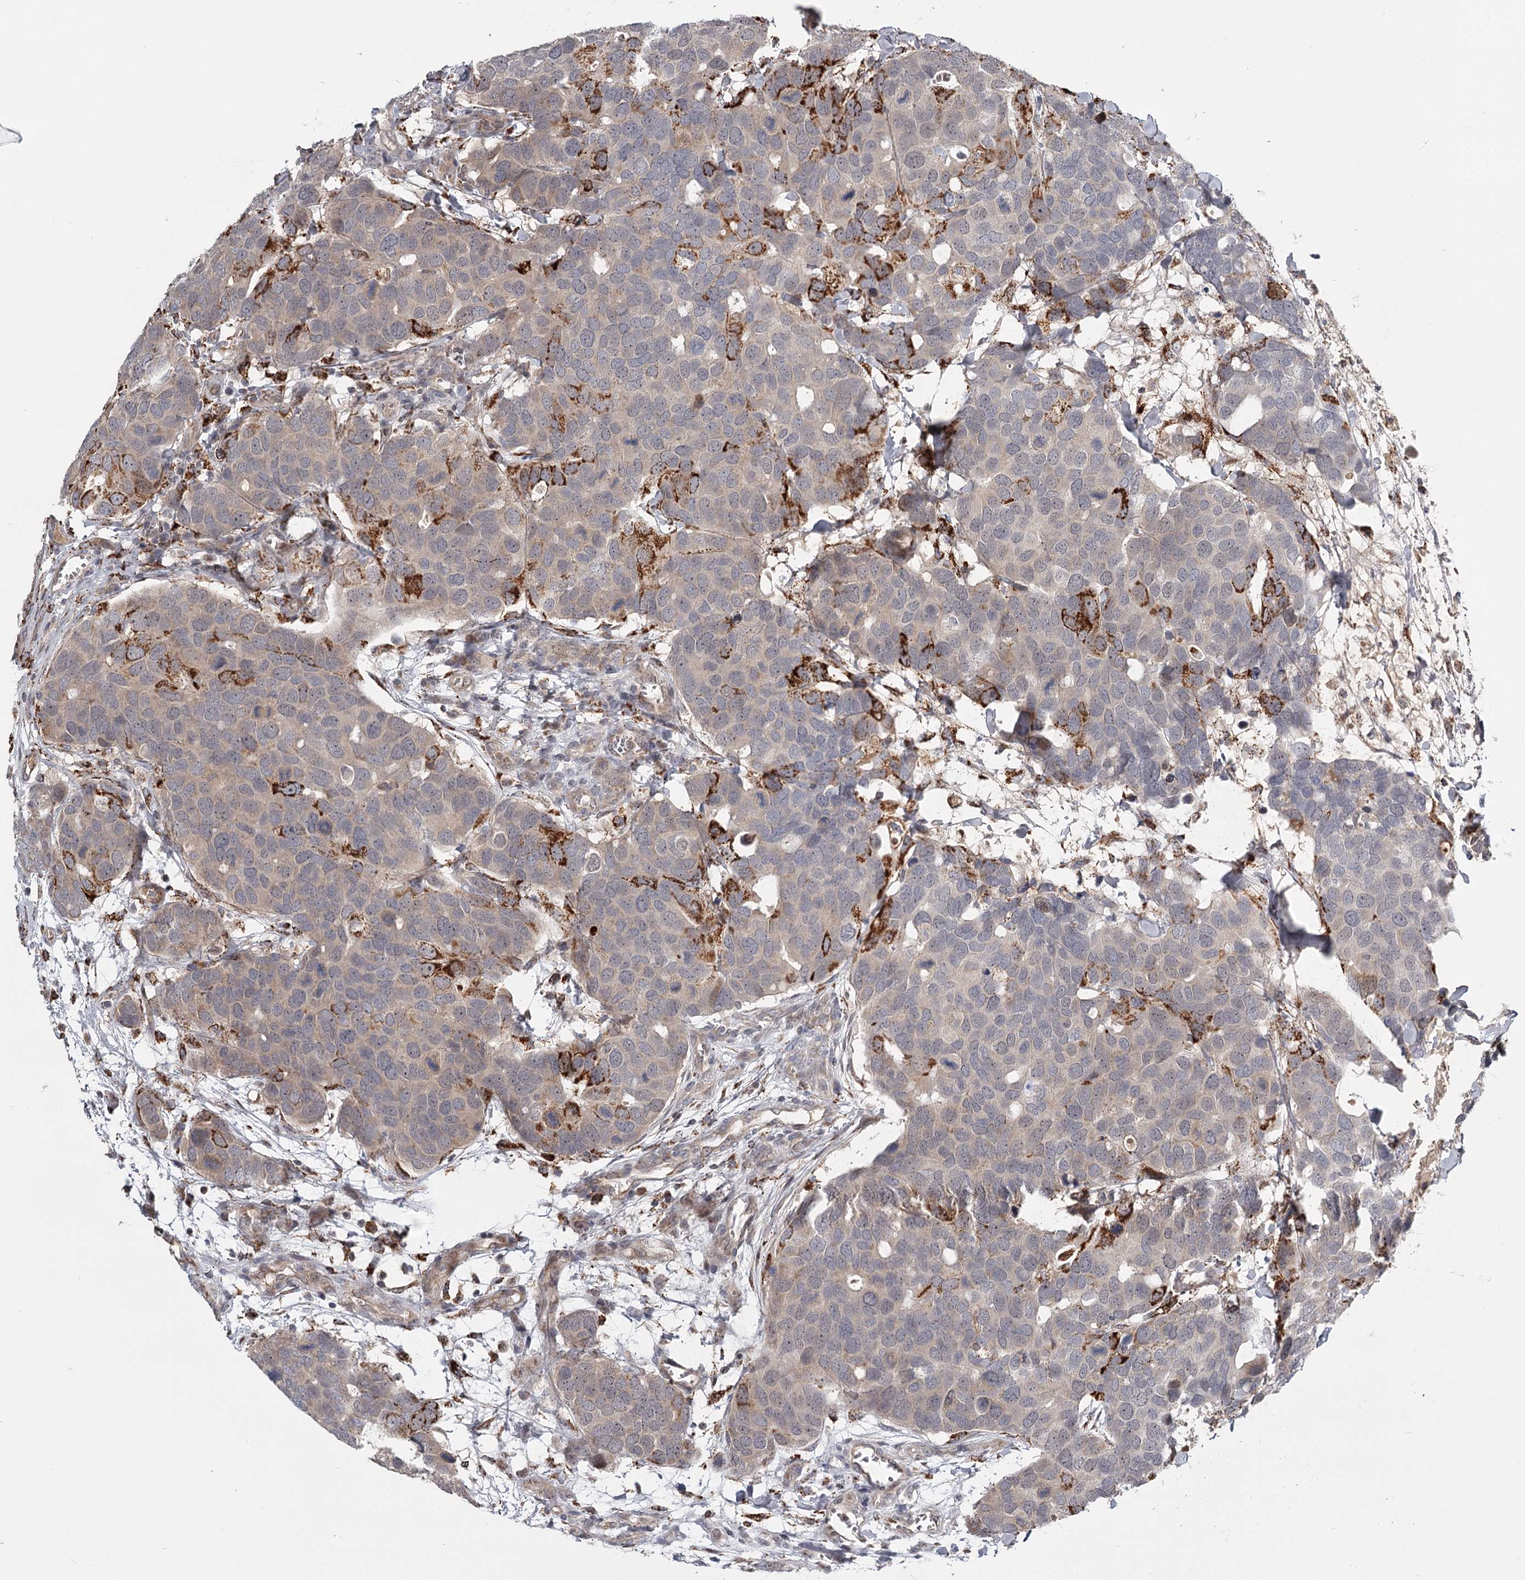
{"staining": {"intensity": "strong", "quantity": "<25%", "location": "cytoplasmic/membranous"}, "tissue": "breast cancer", "cell_type": "Tumor cells", "image_type": "cancer", "snomed": [{"axis": "morphology", "description": "Duct carcinoma"}, {"axis": "topography", "description": "Breast"}], "caption": "The image shows a brown stain indicating the presence of a protein in the cytoplasmic/membranous of tumor cells in breast cancer (intraductal carcinoma). (DAB = brown stain, brightfield microscopy at high magnification).", "gene": "CDC123", "patient": {"sex": "female", "age": 83}}